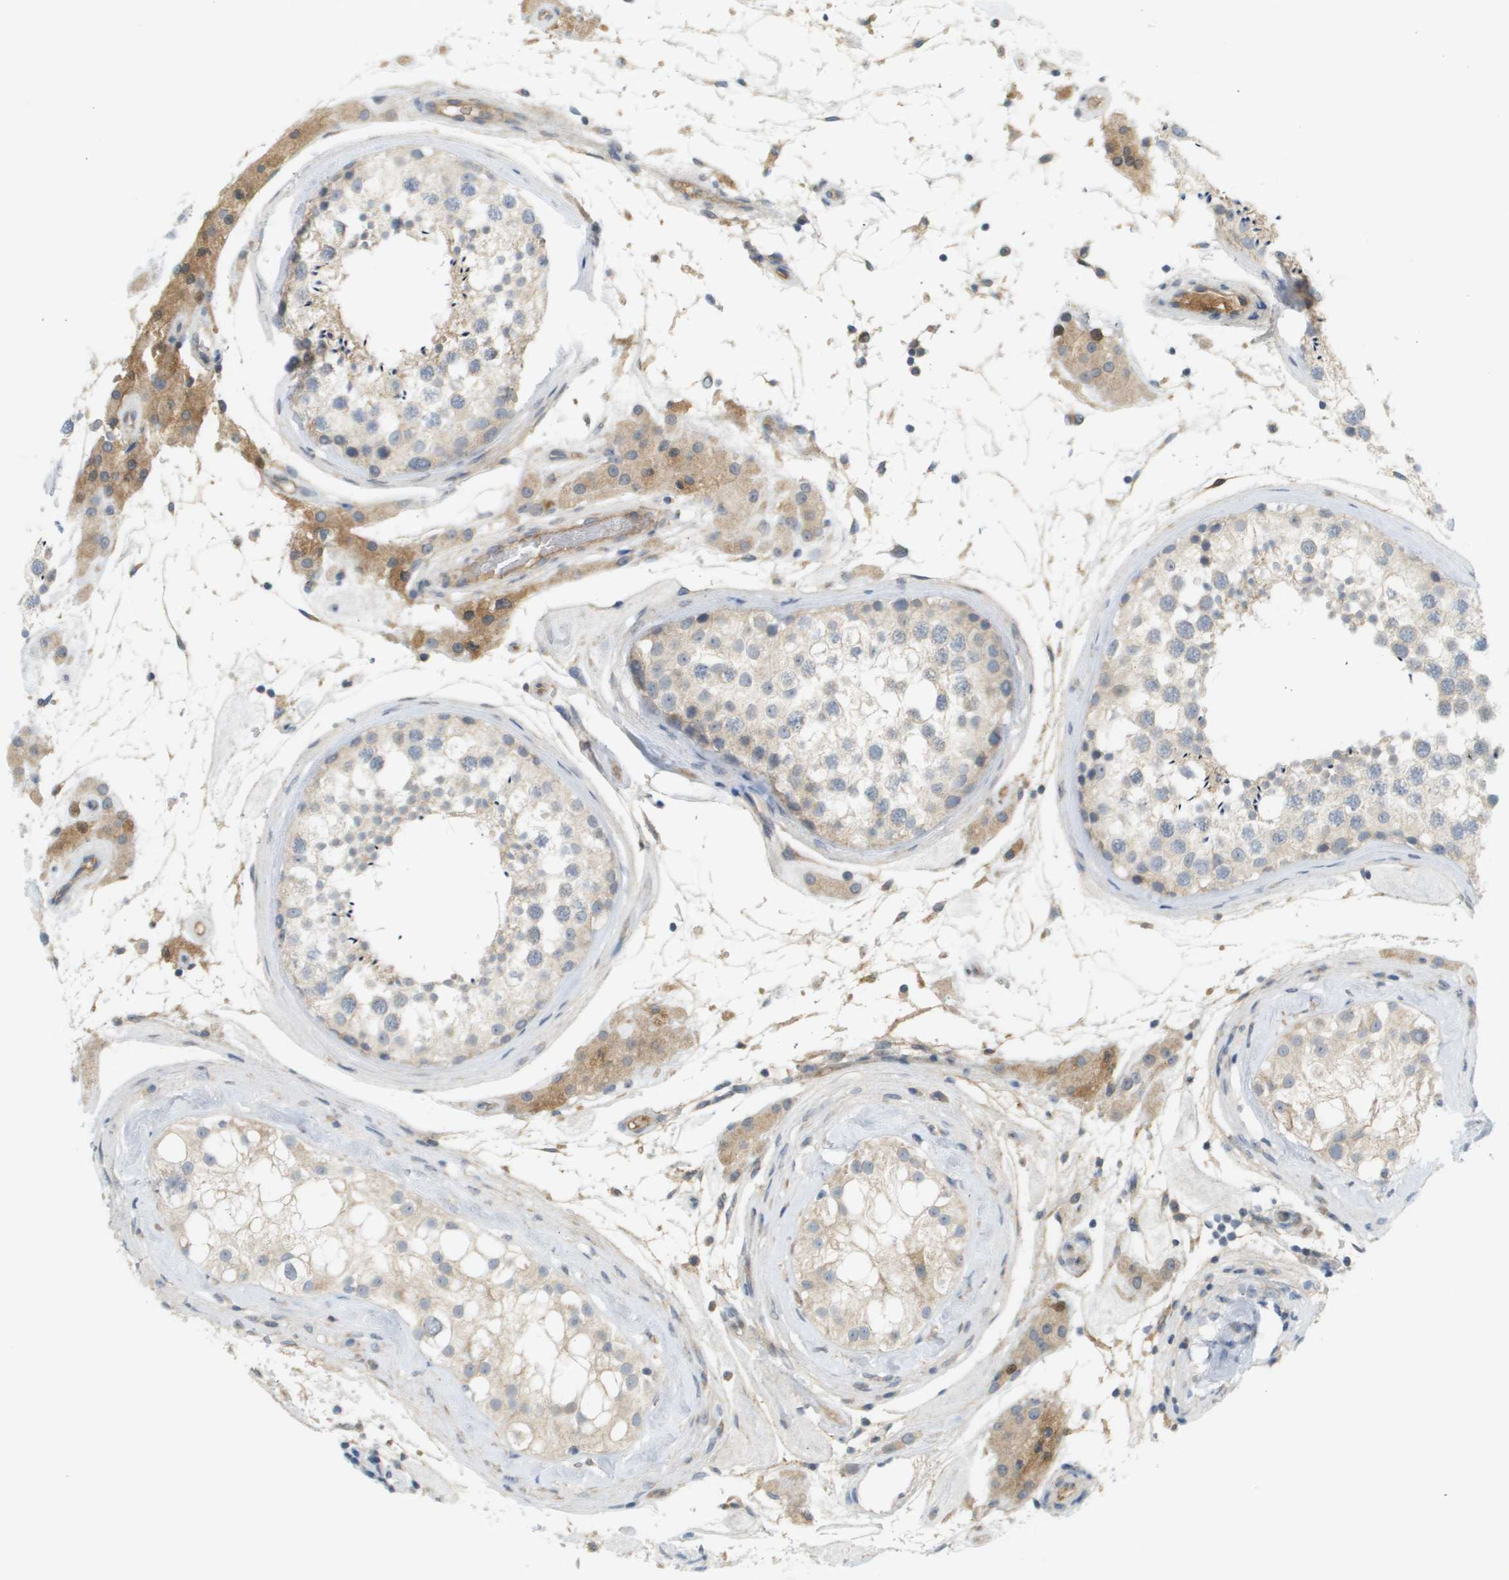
{"staining": {"intensity": "weak", "quantity": "<25%", "location": "cytoplasmic/membranous"}, "tissue": "testis", "cell_type": "Cells in seminiferous ducts", "image_type": "normal", "snomed": [{"axis": "morphology", "description": "Normal tissue, NOS"}, {"axis": "topography", "description": "Testis"}], "caption": "Image shows no protein staining in cells in seminiferous ducts of normal testis. Nuclei are stained in blue.", "gene": "PROC", "patient": {"sex": "male", "age": 46}}